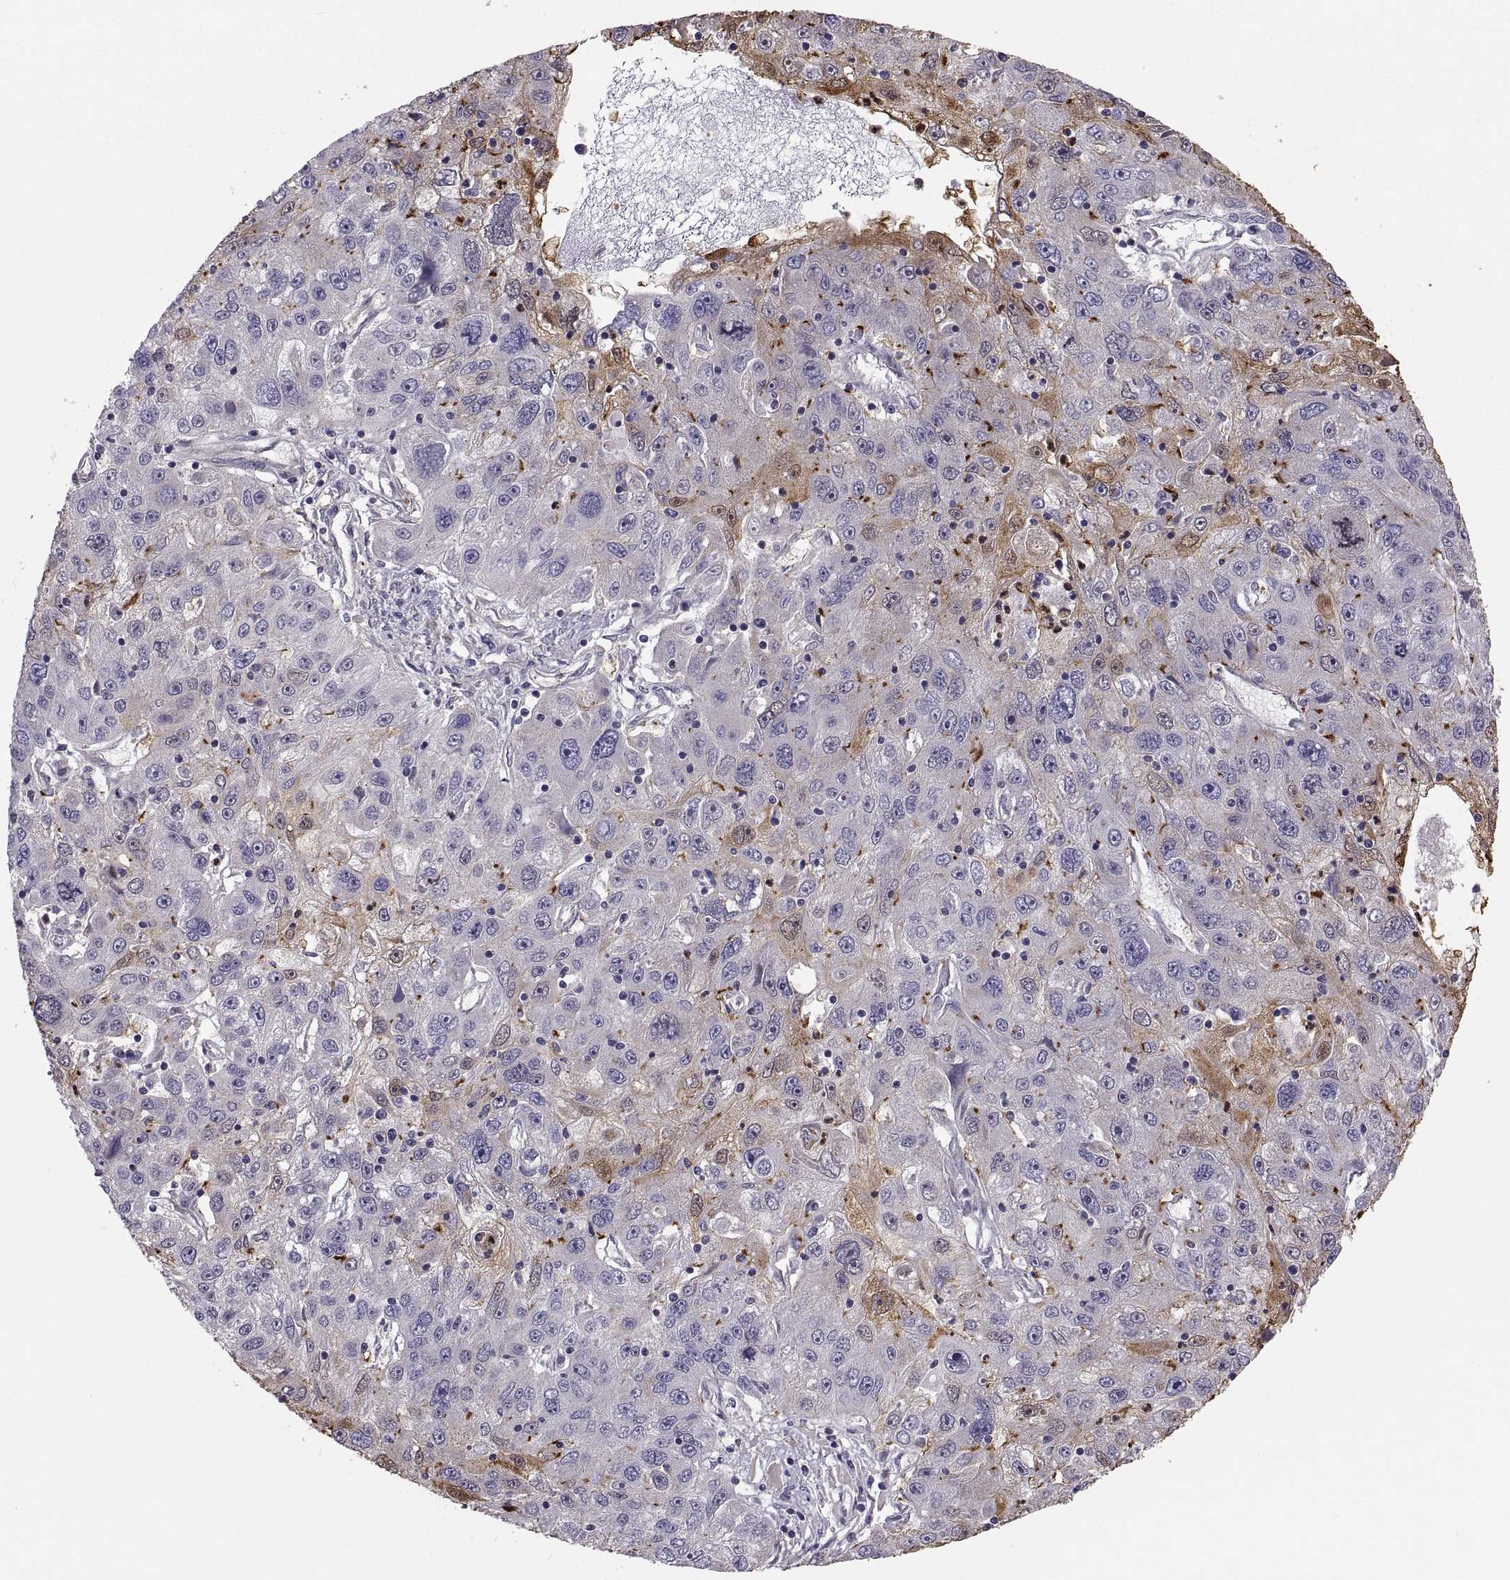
{"staining": {"intensity": "weak", "quantity": "<25%", "location": "cytoplasmic/membranous"}, "tissue": "stomach cancer", "cell_type": "Tumor cells", "image_type": "cancer", "snomed": [{"axis": "morphology", "description": "Adenocarcinoma, NOS"}, {"axis": "topography", "description": "Stomach"}], "caption": "DAB immunohistochemical staining of stomach cancer (adenocarcinoma) exhibits no significant staining in tumor cells.", "gene": "TESC", "patient": {"sex": "male", "age": 56}}